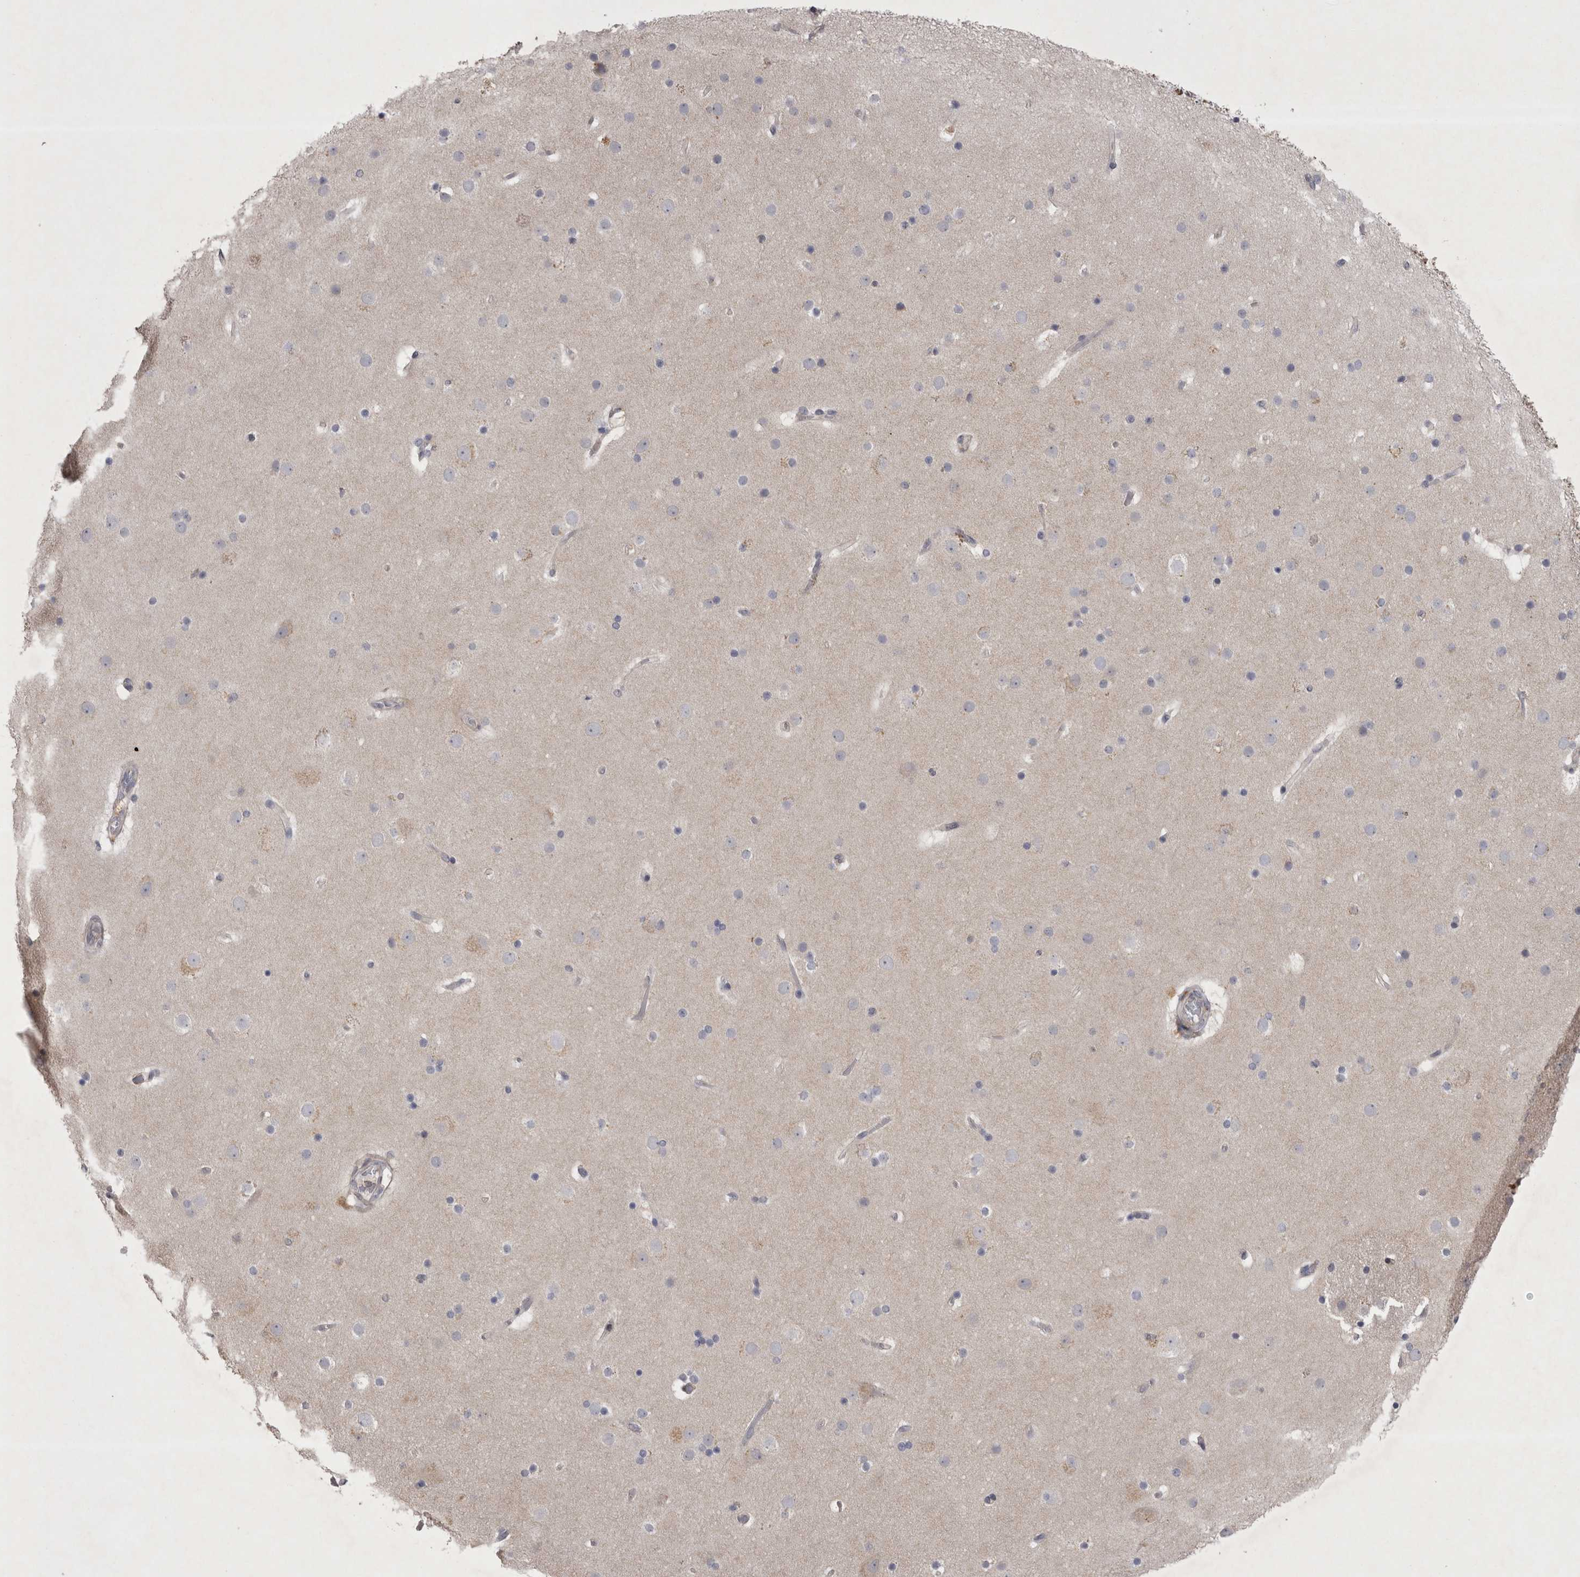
{"staining": {"intensity": "negative", "quantity": "none", "location": "none"}, "tissue": "cerebral cortex", "cell_type": "Endothelial cells", "image_type": "normal", "snomed": [{"axis": "morphology", "description": "Normal tissue, NOS"}, {"axis": "topography", "description": "Cerebral cortex"}], "caption": "A histopathology image of cerebral cortex stained for a protein displays no brown staining in endothelial cells.", "gene": "CTBS", "patient": {"sex": "male", "age": 57}}